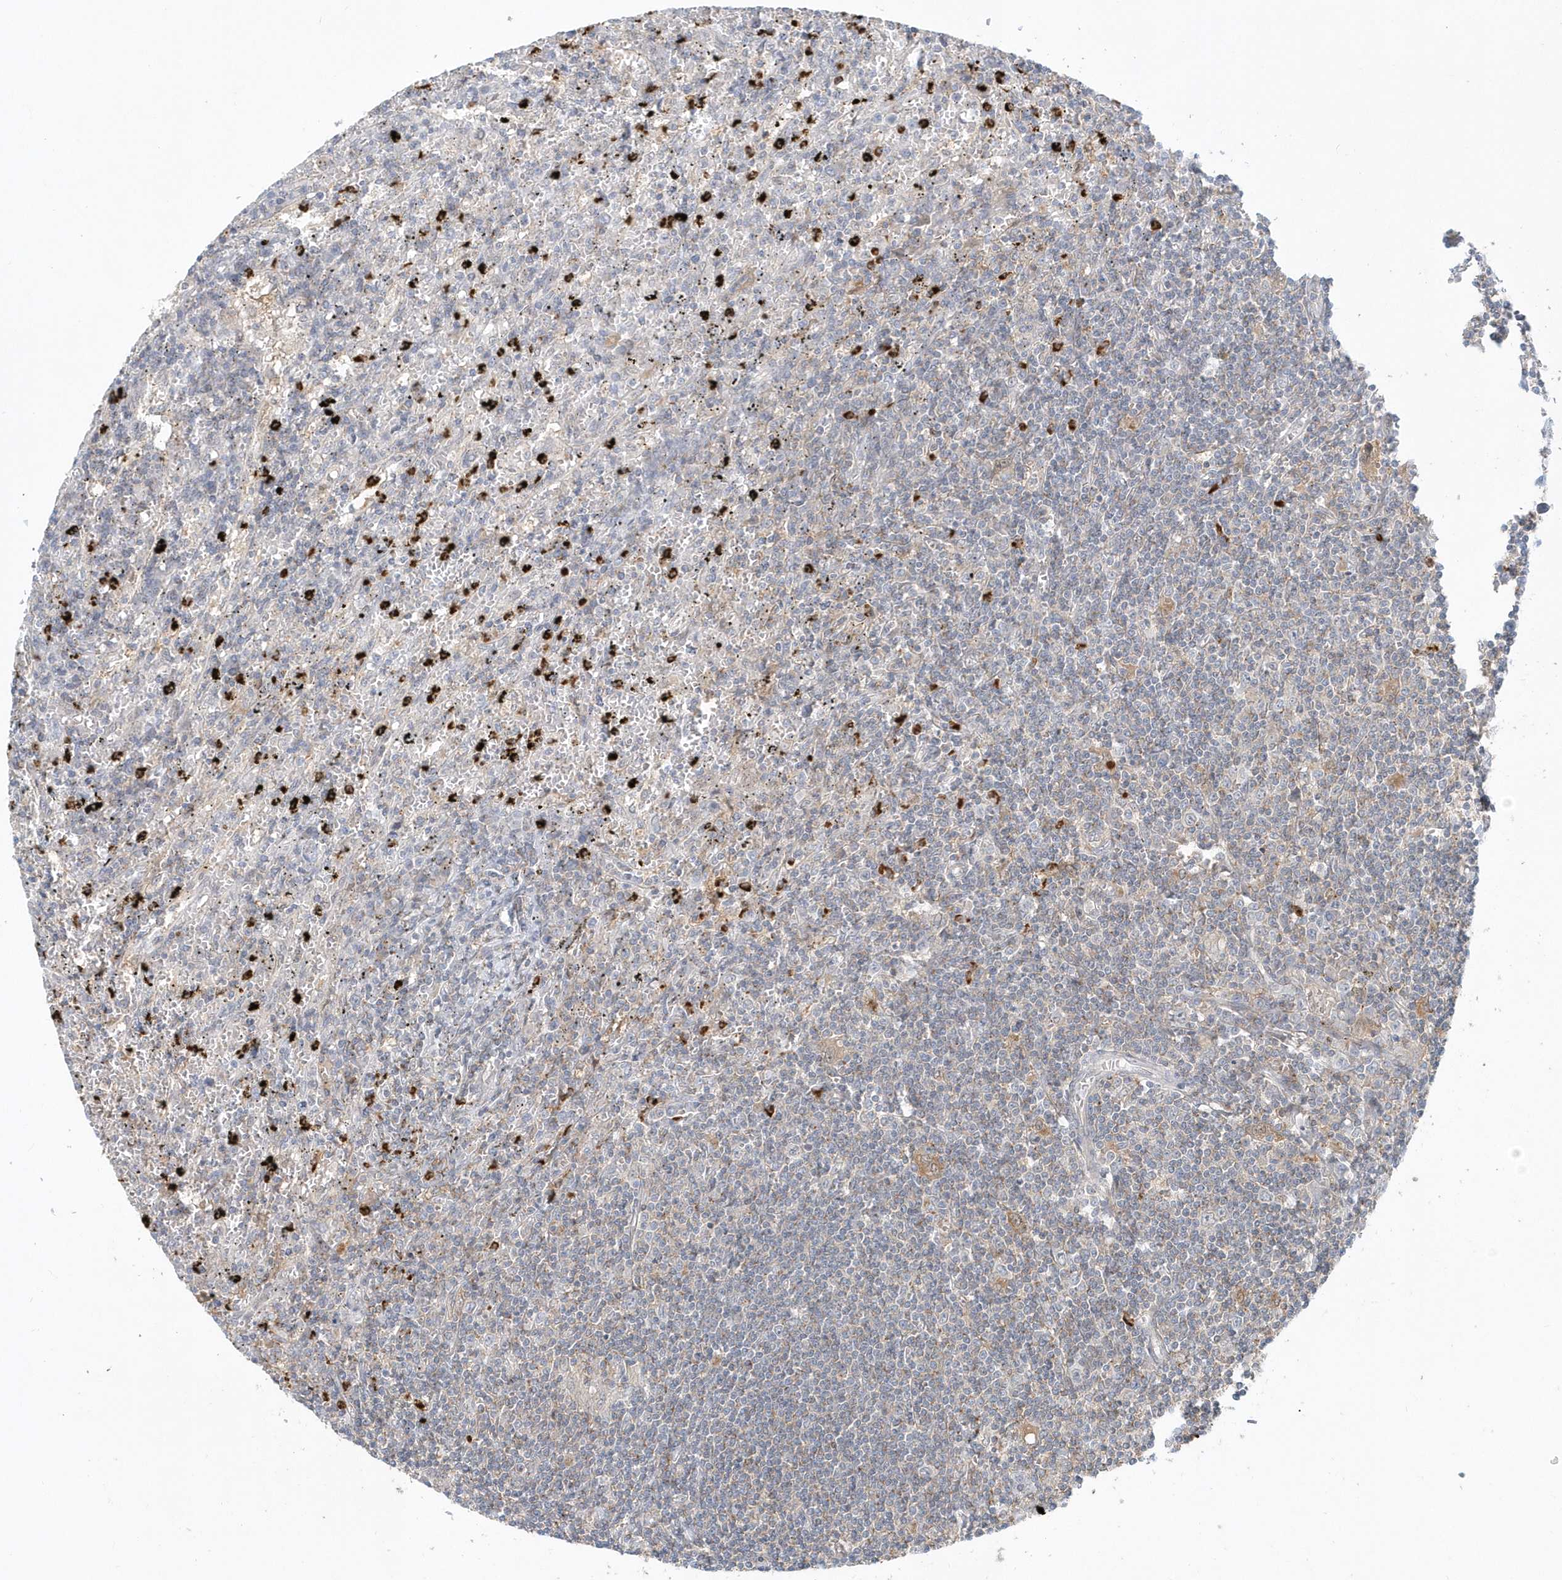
{"staining": {"intensity": "weak", "quantity": "<25%", "location": "cytoplasmic/membranous"}, "tissue": "lymphoma", "cell_type": "Tumor cells", "image_type": "cancer", "snomed": [{"axis": "morphology", "description": "Malignant lymphoma, non-Hodgkin's type, Low grade"}, {"axis": "topography", "description": "Spleen"}], "caption": "A histopathology image of human lymphoma is negative for staining in tumor cells.", "gene": "RNF7", "patient": {"sex": "male", "age": 76}}